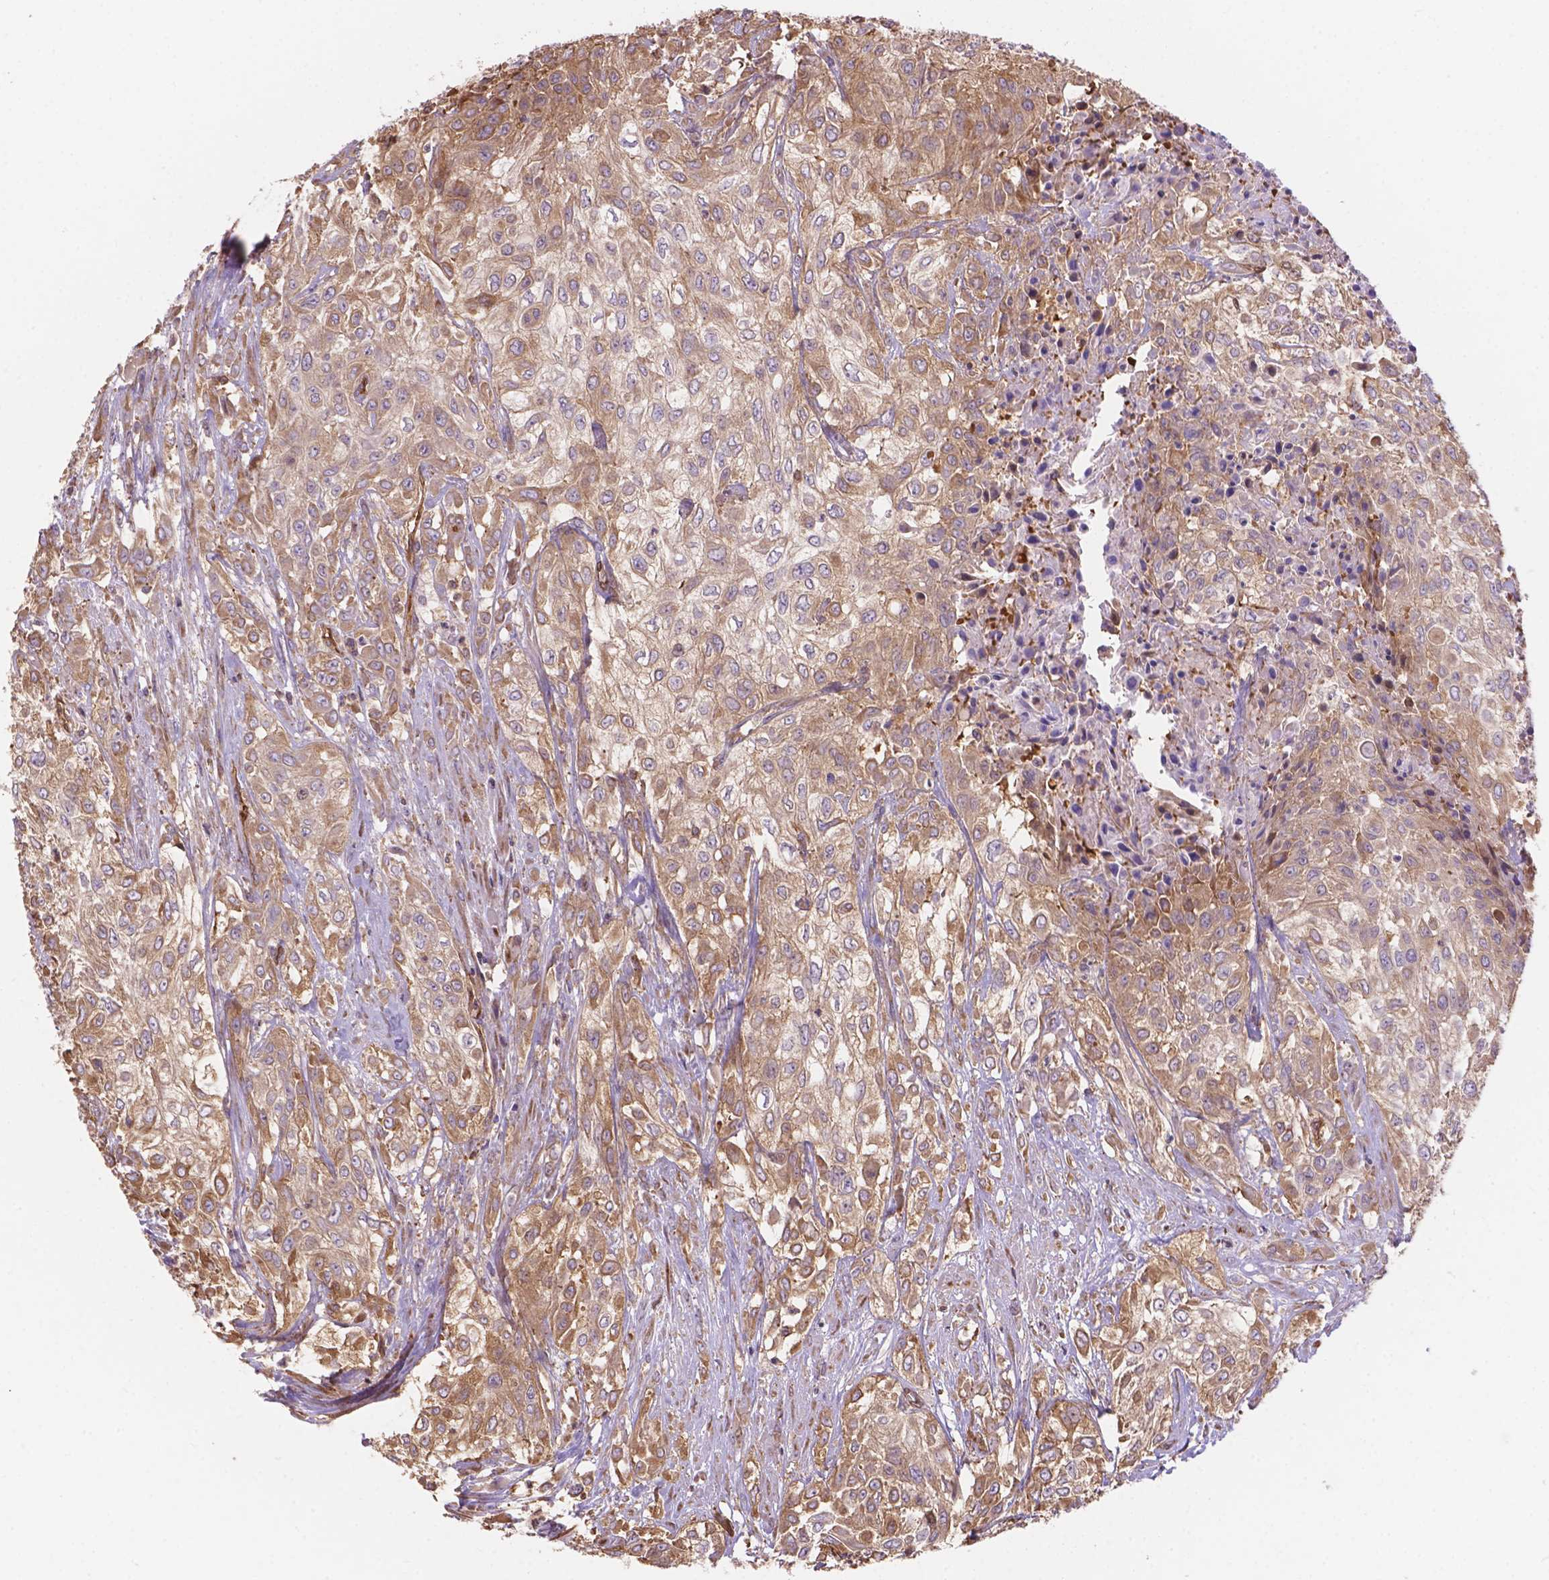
{"staining": {"intensity": "moderate", "quantity": ">75%", "location": "cytoplasmic/membranous"}, "tissue": "urothelial cancer", "cell_type": "Tumor cells", "image_type": "cancer", "snomed": [{"axis": "morphology", "description": "Urothelial carcinoma, High grade"}, {"axis": "topography", "description": "Urinary bladder"}], "caption": "The histopathology image shows immunohistochemical staining of high-grade urothelial carcinoma. There is moderate cytoplasmic/membranous positivity is appreciated in approximately >75% of tumor cells.", "gene": "DMWD", "patient": {"sex": "male", "age": 57}}